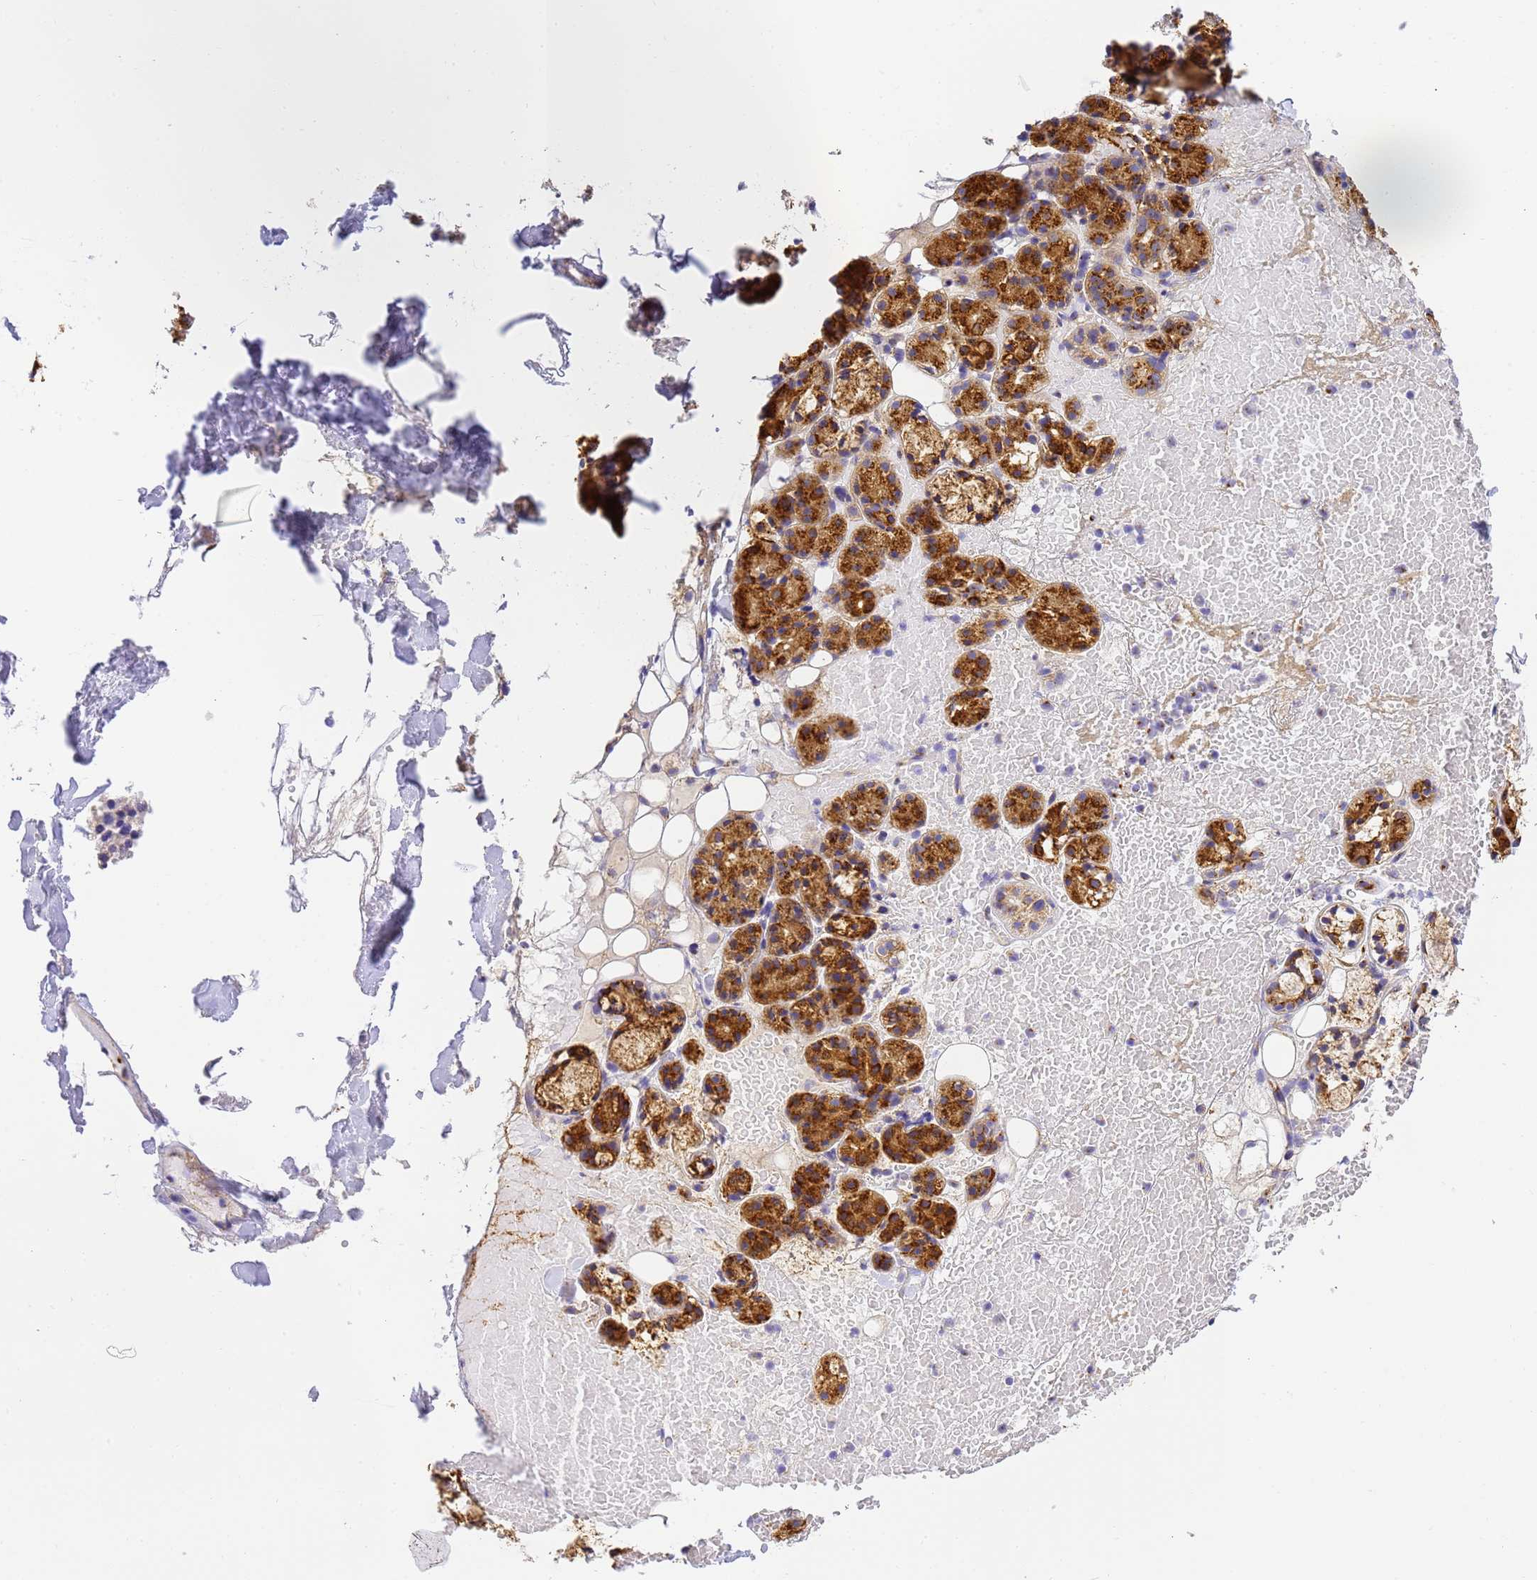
{"staining": {"intensity": "strong", "quantity": "25%-75%", "location": "cytoplasmic/membranous"}, "tissue": "salivary gland", "cell_type": "Glandular cells", "image_type": "normal", "snomed": [{"axis": "morphology", "description": "Normal tissue, NOS"}, {"axis": "topography", "description": "Salivary gland"}], "caption": "The photomicrograph reveals immunohistochemical staining of normal salivary gland. There is strong cytoplasmic/membranous expression is present in about 25%-75% of glandular cells.", "gene": "RHBDD3", "patient": {"sex": "male", "age": 63}}